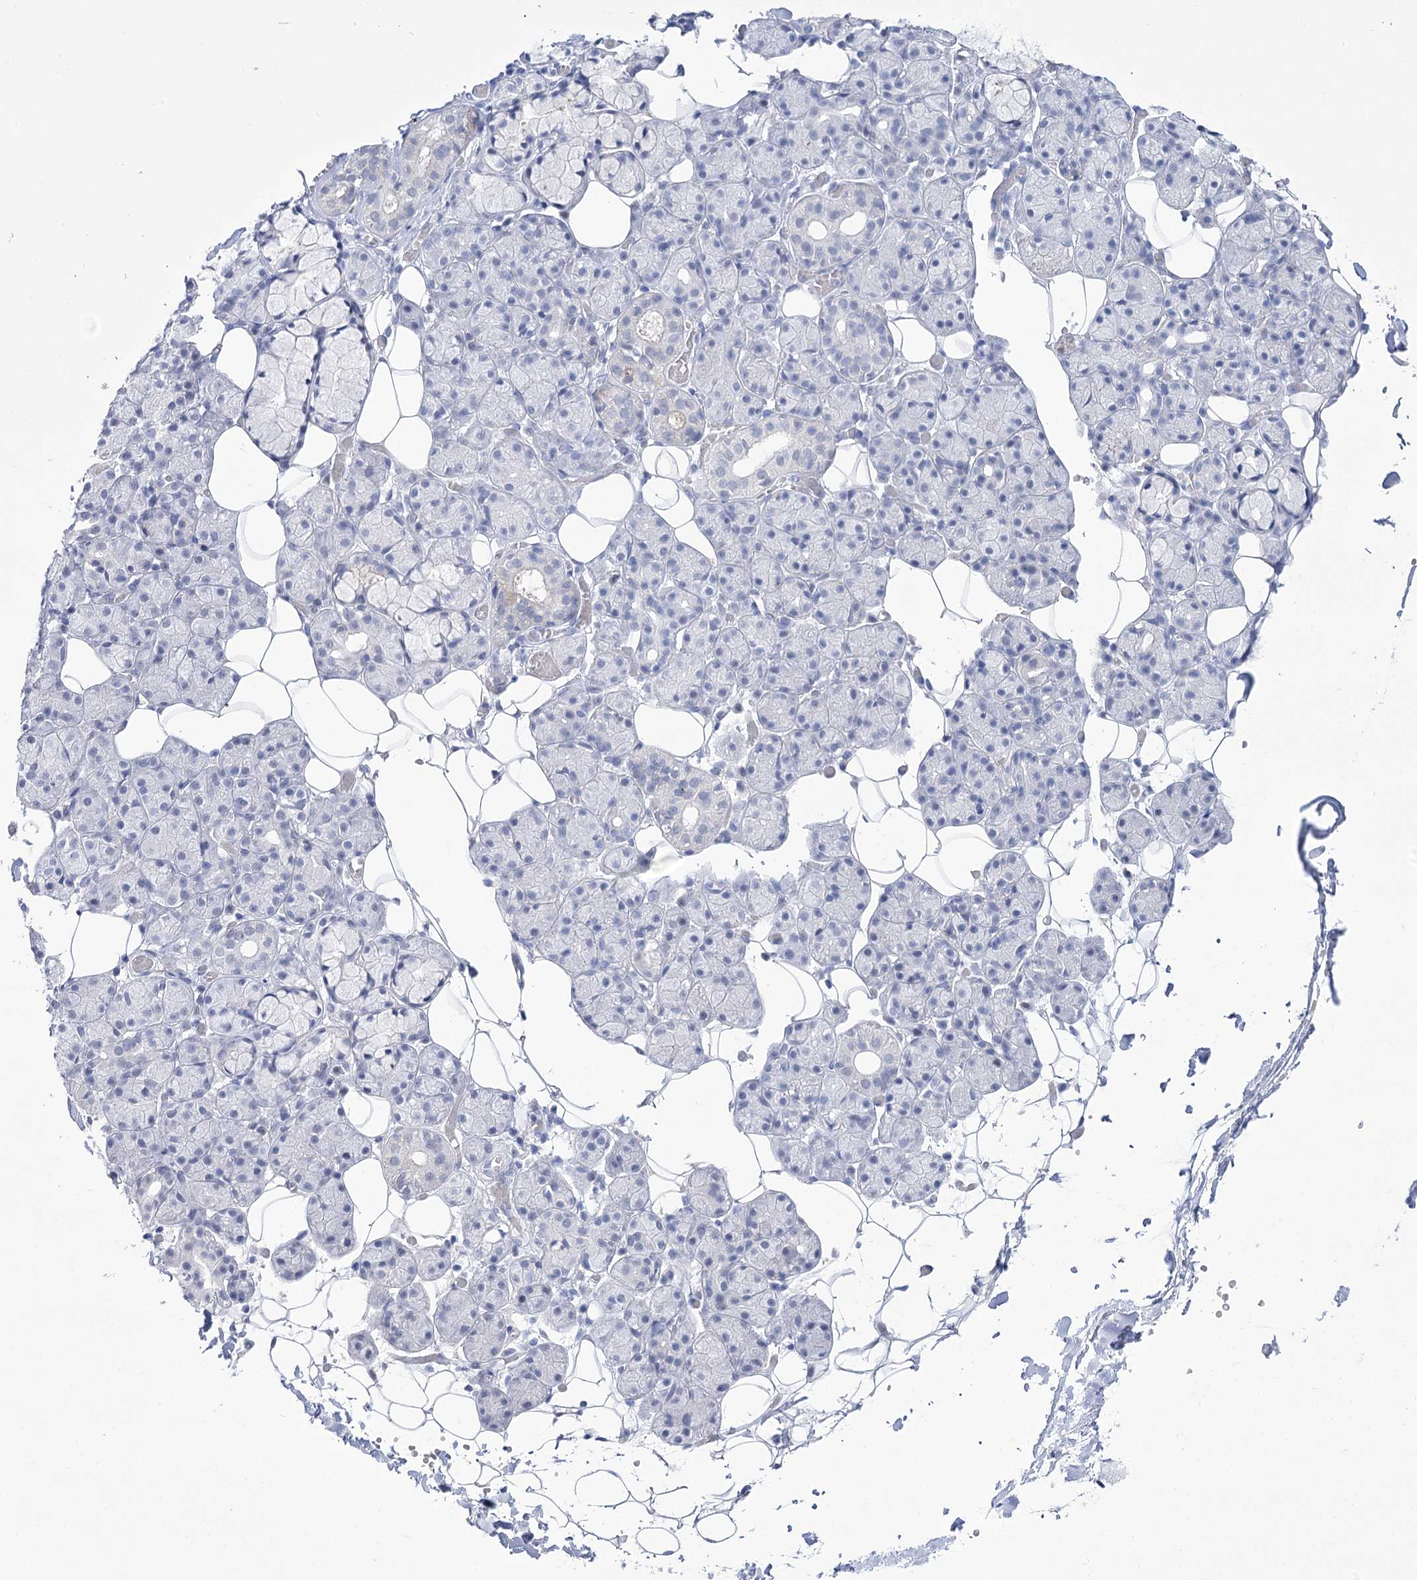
{"staining": {"intensity": "negative", "quantity": "none", "location": "none"}, "tissue": "salivary gland", "cell_type": "Glandular cells", "image_type": "normal", "snomed": [{"axis": "morphology", "description": "Normal tissue, NOS"}, {"axis": "topography", "description": "Salivary gland"}], "caption": "The immunohistochemistry histopathology image has no significant expression in glandular cells of salivary gland.", "gene": "UBA6", "patient": {"sex": "male", "age": 63}}